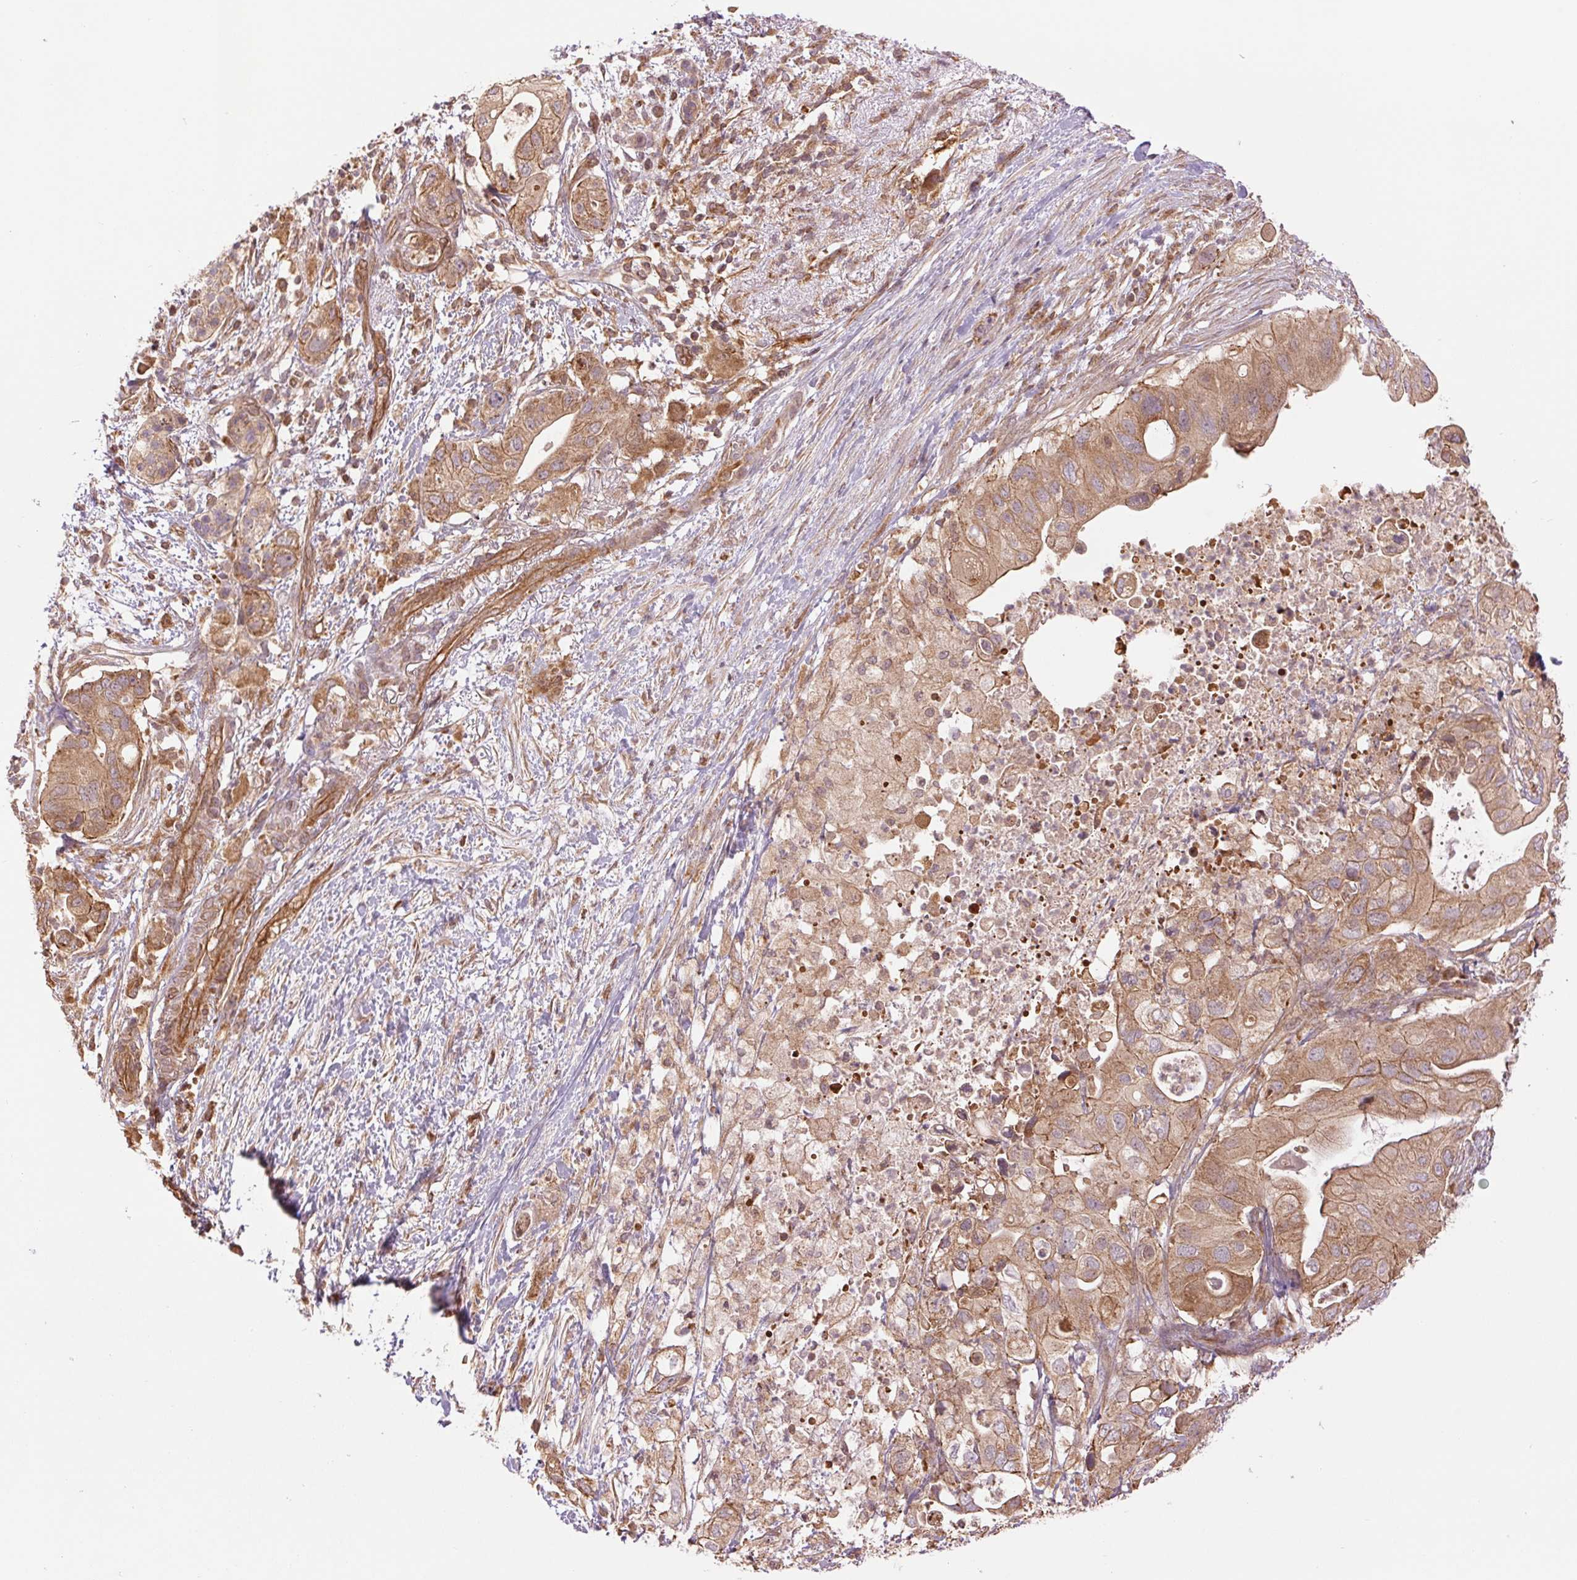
{"staining": {"intensity": "moderate", "quantity": ">75%", "location": "cytoplasmic/membranous"}, "tissue": "pancreatic cancer", "cell_type": "Tumor cells", "image_type": "cancer", "snomed": [{"axis": "morphology", "description": "Adenocarcinoma, NOS"}, {"axis": "topography", "description": "Pancreas"}], "caption": "Protein expression analysis of human pancreatic cancer (adenocarcinoma) reveals moderate cytoplasmic/membranous staining in approximately >75% of tumor cells.", "gene": "STARD7", "patient": {"sex": "female", "age": 72}}